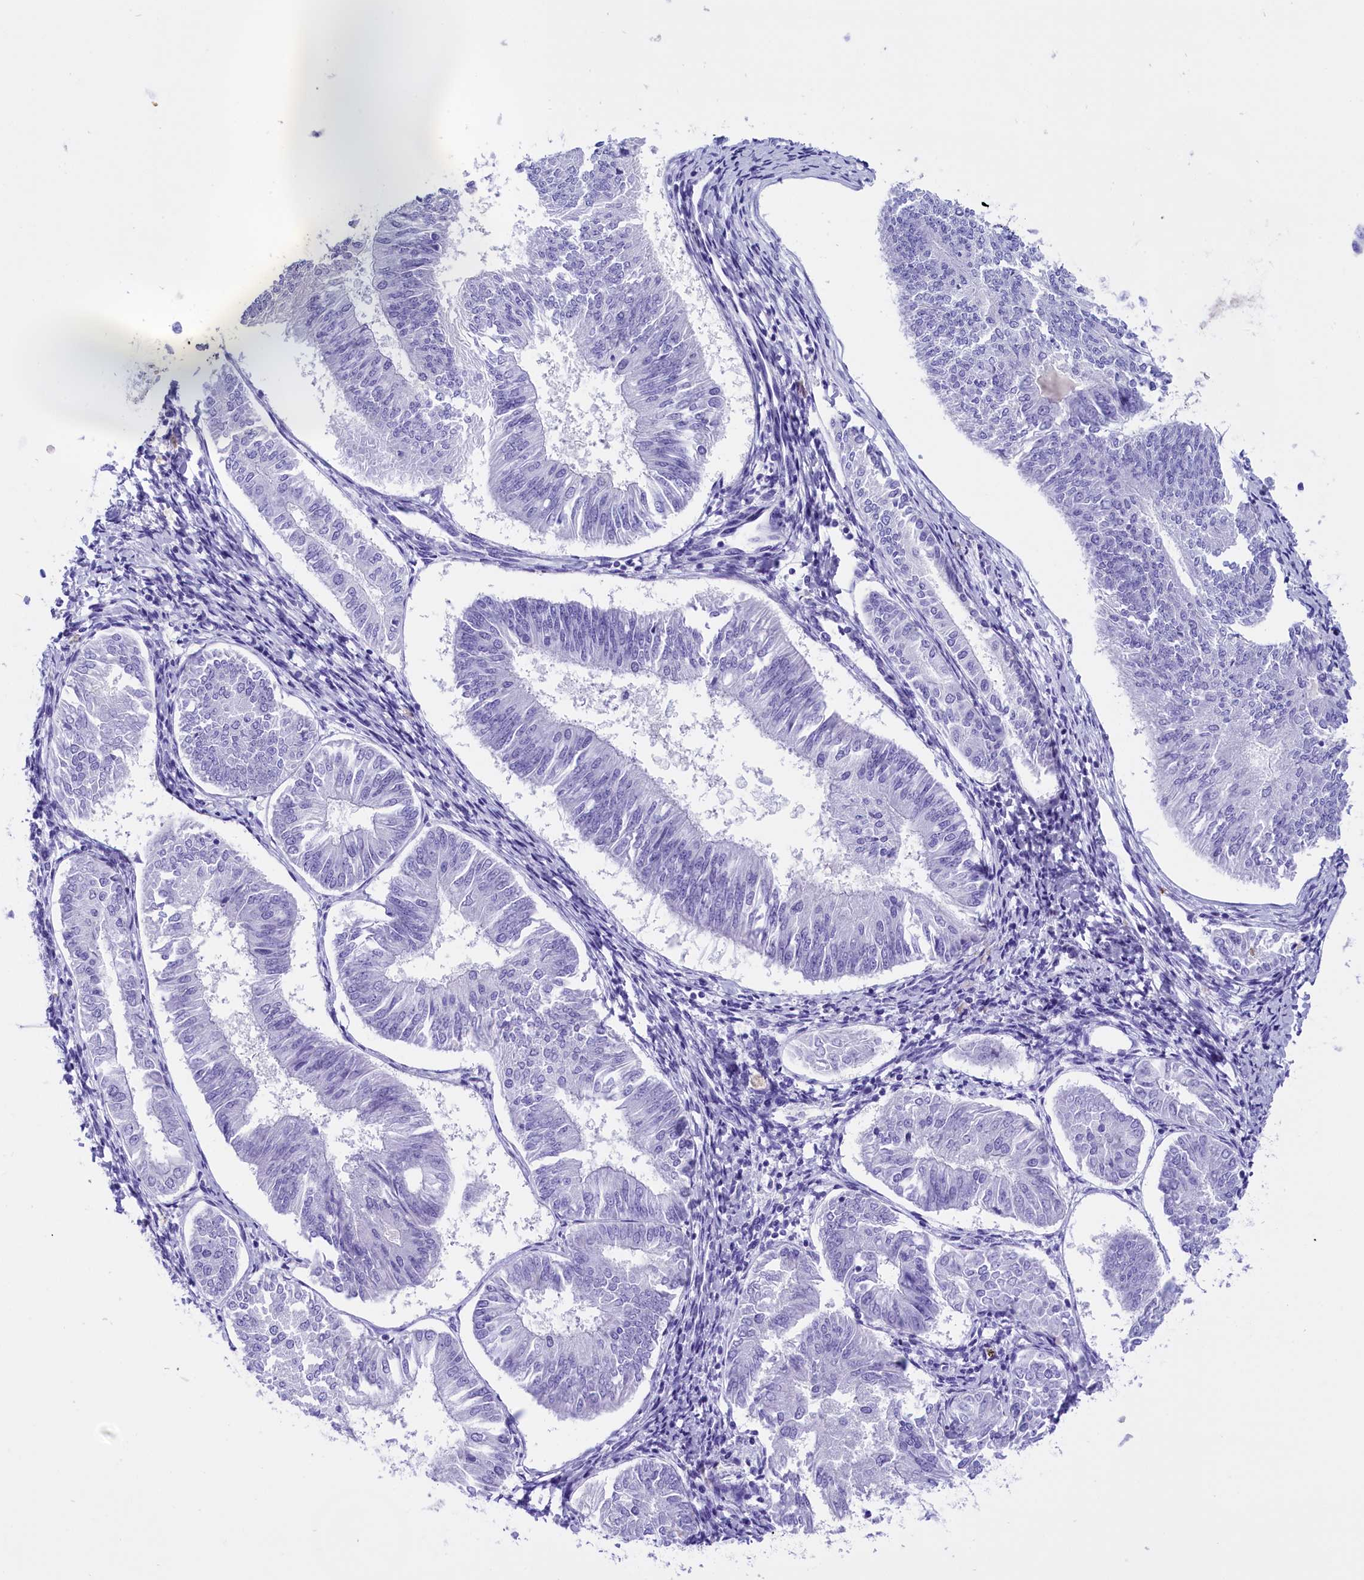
{"staining": {"intensity": "negative", "quantity": "none", "location": "none"}, "tissue": "endometrial cancer", "cell_type": "Tumor cells", "image_type": "cancer", "snomed": [{"axis": "morphology", "description": "Adenocarcinoma, NOS"}, {"axis": "topography", "description": "Endometrium"}], "caption": "High magnification brightfield microscopy of adenocarcinoma (endometrial) stained with DAB (brown) and counterstained with hematoxylin (blue): tumor cells show no significant staining. Brightfield microscopy of immunohistochemistry stained with DAB (brown) and hematoxylin (blue), captured at high magnification.", "gene": "CLC", "patient": {"sex": "female", "age": 58}}